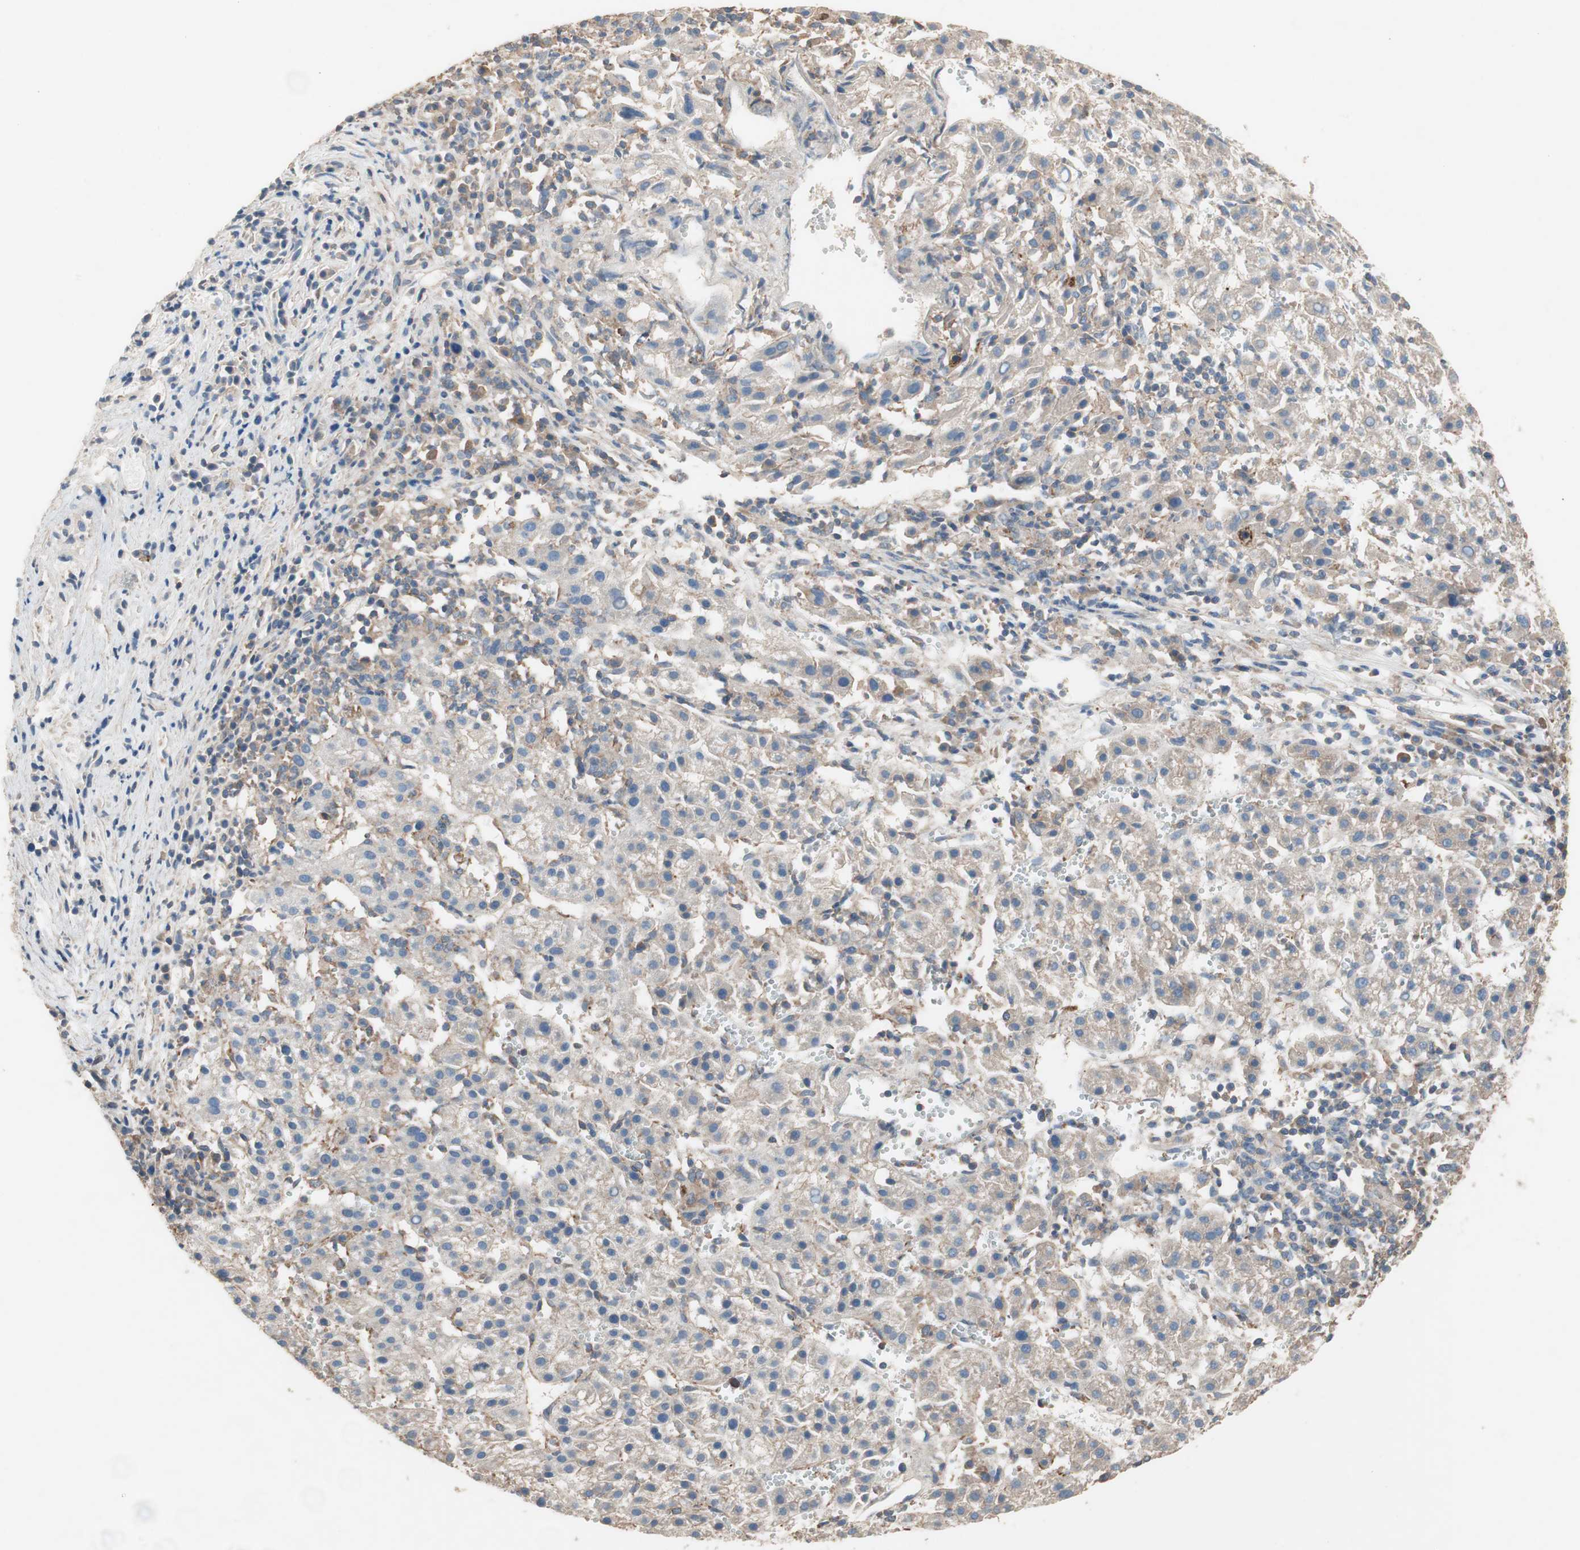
{"staining": {"intensity": "weak", "quantity": ">75%", "location": "cytoplasmic/membranous"}, "tissue": "liver cancer", "cell_type": "Tumor cells", "image_type": "cancer", "snomed": [{"axis": "morphology", "description": "Carcinoma, Hepatocellular, NOS"}, {"axis": "topography", "description": "Liver"}], "caption": "High-power microscopy captured an IHC histopathology image of liver cancer (hepatocellular carcinoma), revealing weak cytoplasmic/membranous staining in about >75% of tumor cells. The protein of interest is stained brown, and the nuclei are stained in blue (DAB IHC with brightfield microscopy, high magnification).", "gene": "GART", "patient": {"sex": "female", "age": 58}}